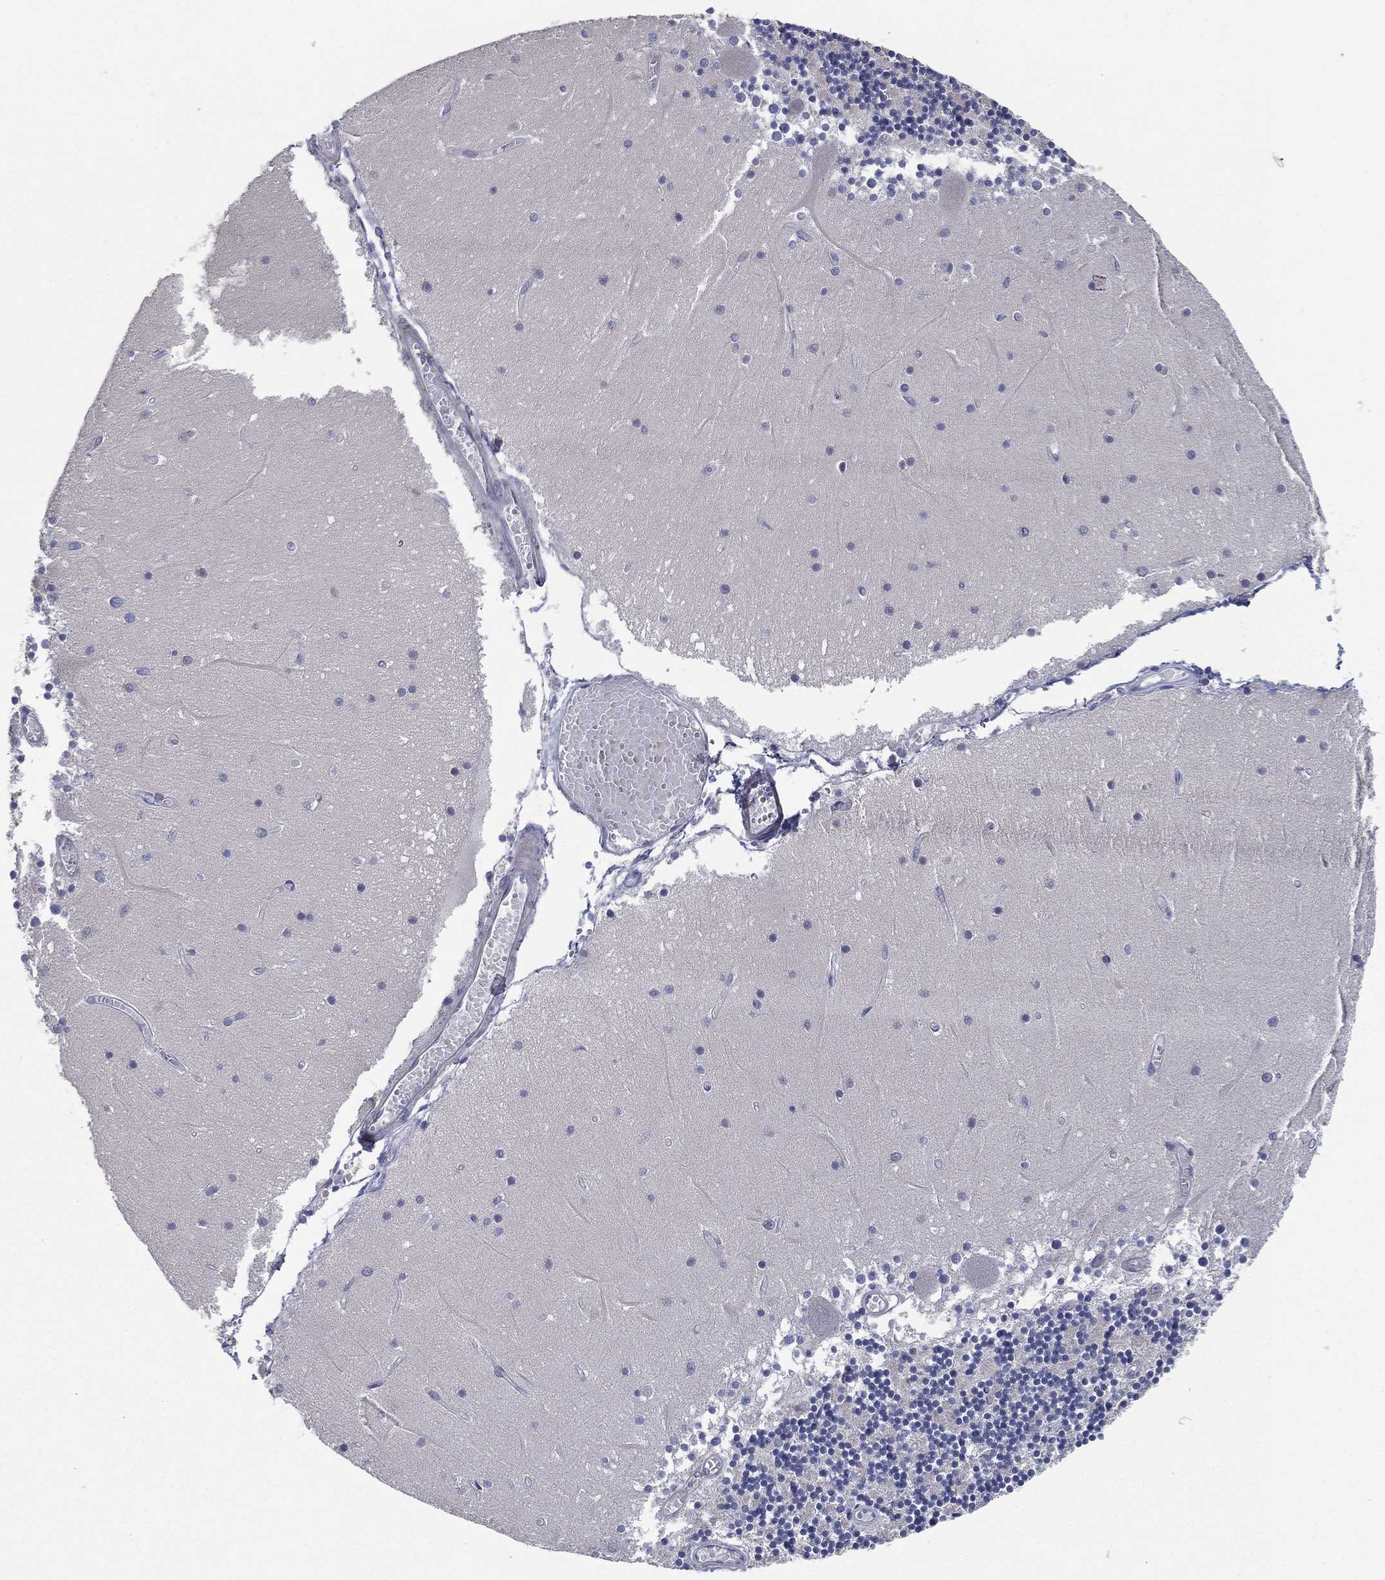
{"staining": {"intensity": "negative", "quantity": "none", "location": "none"}, "tissue": "cerebellum", "cell_type": "Cells in granular layer", "image_type": "normal", "snomed": [{"axis": "morphology", "description": "Normal tissue, NOS"}, {"axis": "topography", "description": "Cerebellum"}], "caption": "High power microscopy histopathology image of an immunohistochemistry histopathology image of unremarkable cerebellum, revealing no significant expression in cells in granular layer. The staining was performed using DAB to visualize the protein expression in brown, while the nuclei were stained in blue with hematoxylin (Magnification: 20x).", "gene": "ATP8A2", "patient": {"sex": "female", "age": 28}}